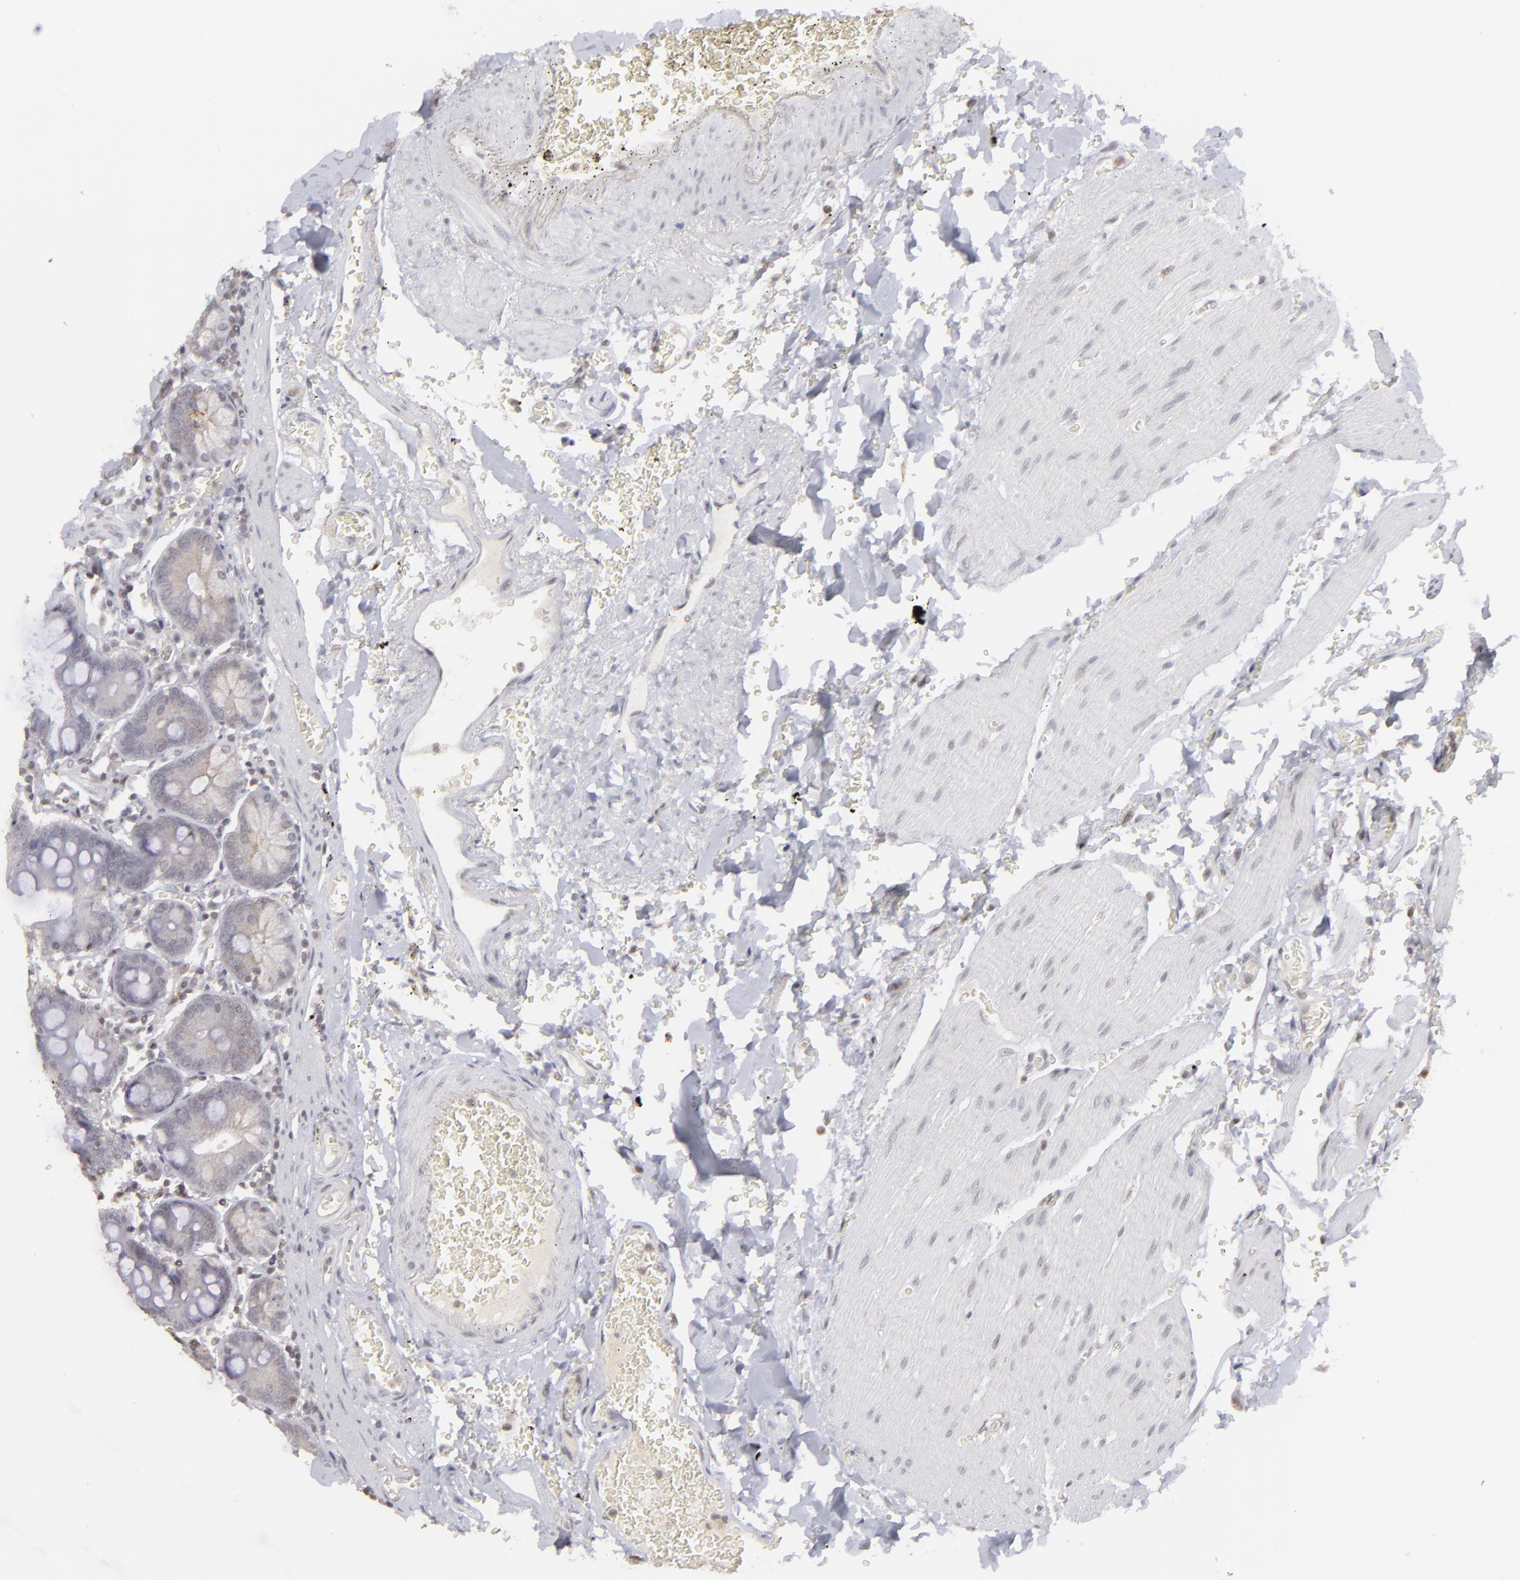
{"staining": {"intensity": "moderate", "quantity": "25%-75%", "location": "cytoplasmic/membranous"}, "tissue": "small intestine", "cell_type": "Glandular cells", "image_type": "normal", "snomed": [{"axis": "morphology", "description": "Normal tissue, NOS"}, {"axis": "topography", "description": "Small intestine"}], "caption": "Protein staining of benign small intestine reveals moderate cytoplasmic/membranous positivity in approximately 25%-75% of glandular cells.", "gene": "CLDN2", "patient": {"sex": "male", "age": 71}}